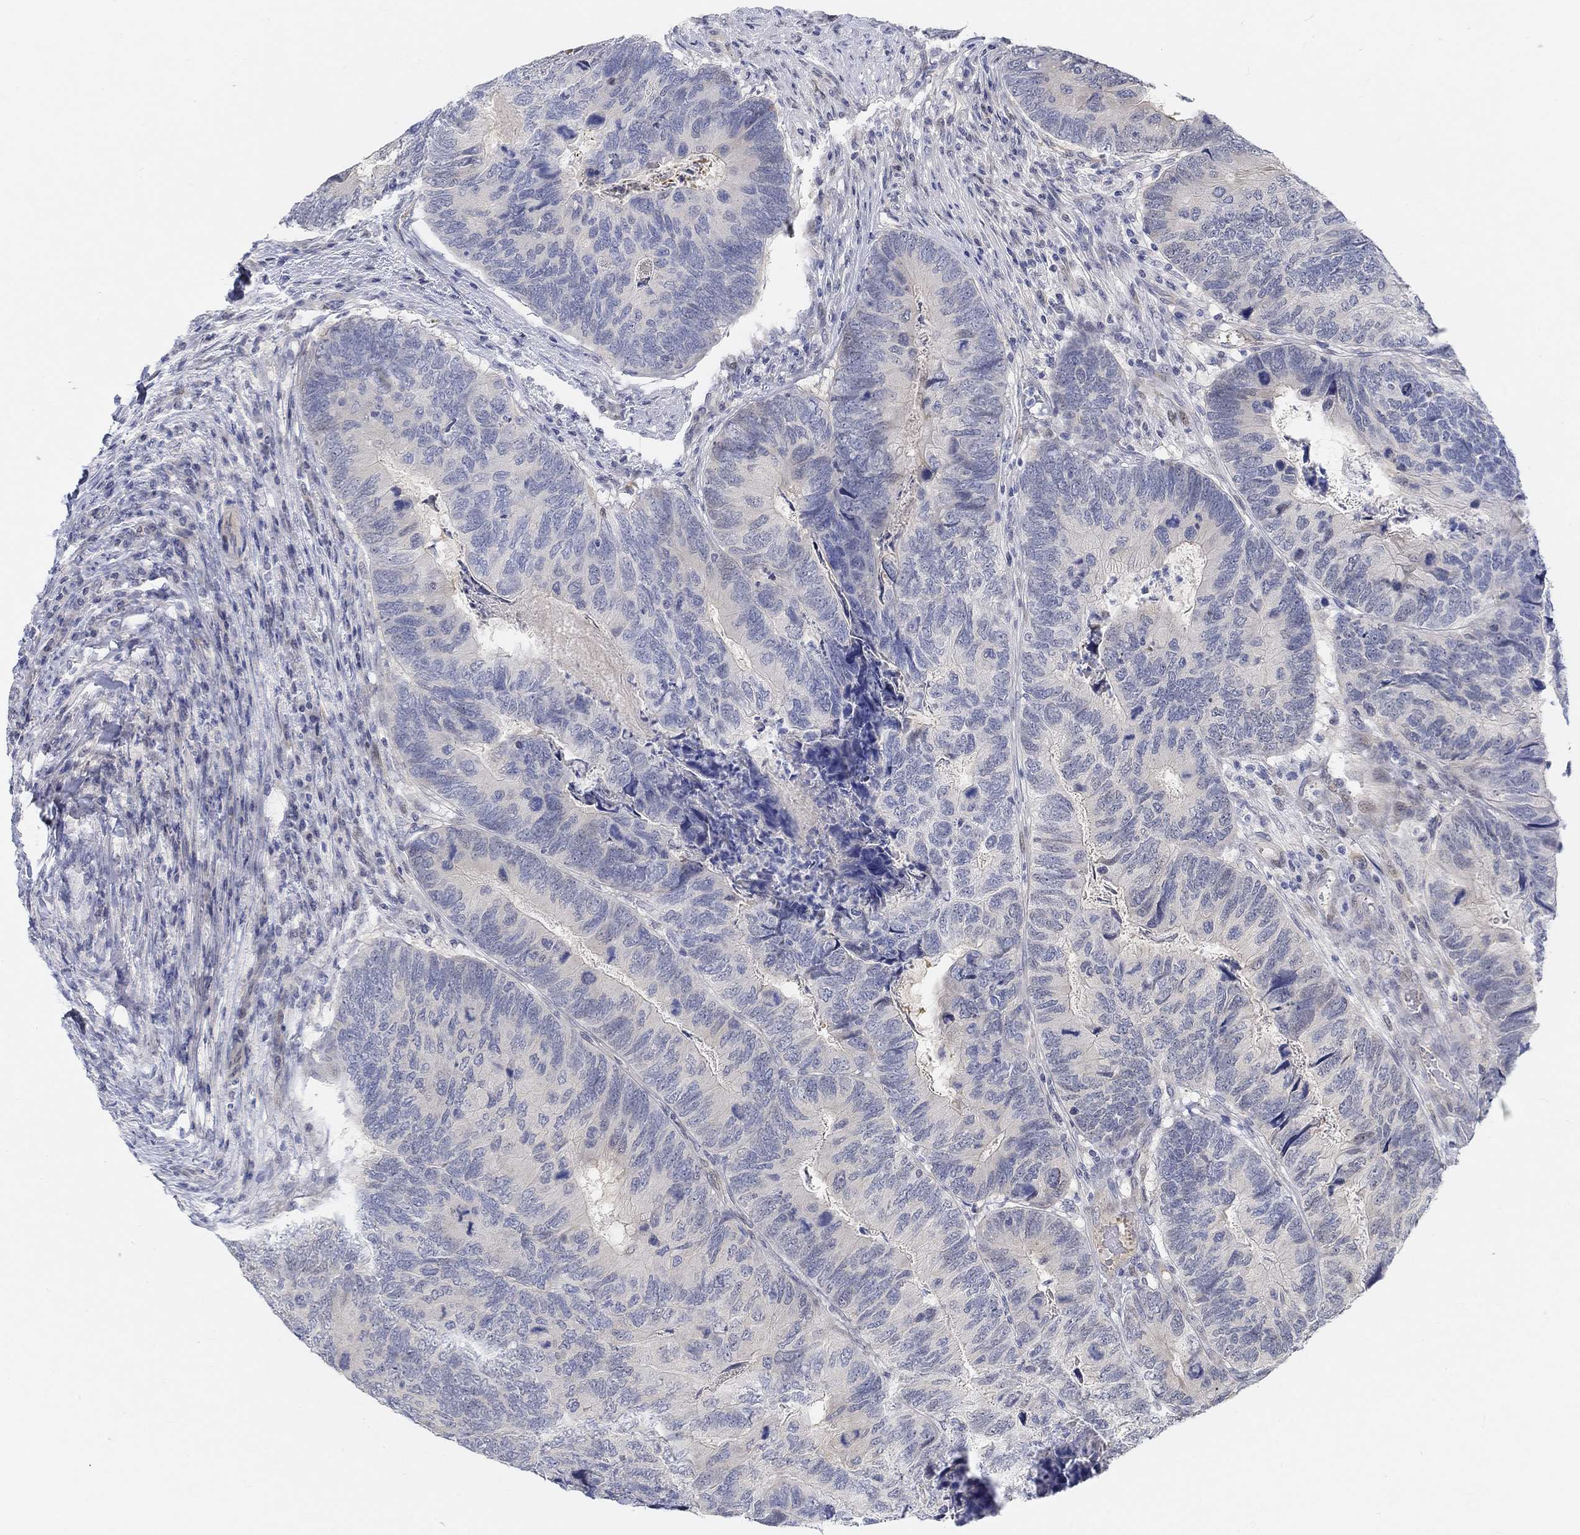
{"staining": {"intensity": "negative", "quantity": "none", "location": "none"}, "tissue": "colorectal cancer", "cell_type": "Tumor cells", "image_type": "cancer", "snomed": [{"axis": "morphology", "description": "Adenocarcinoma, NOS"}, {"axis": "topography", "description": "Colon"}], "caption": "The photomicrograph demonstrates no significant staining in tumor cells of colorectal cancer.", "gene": "SNTG2", "patient": {"sex": "female", "age": 67}}